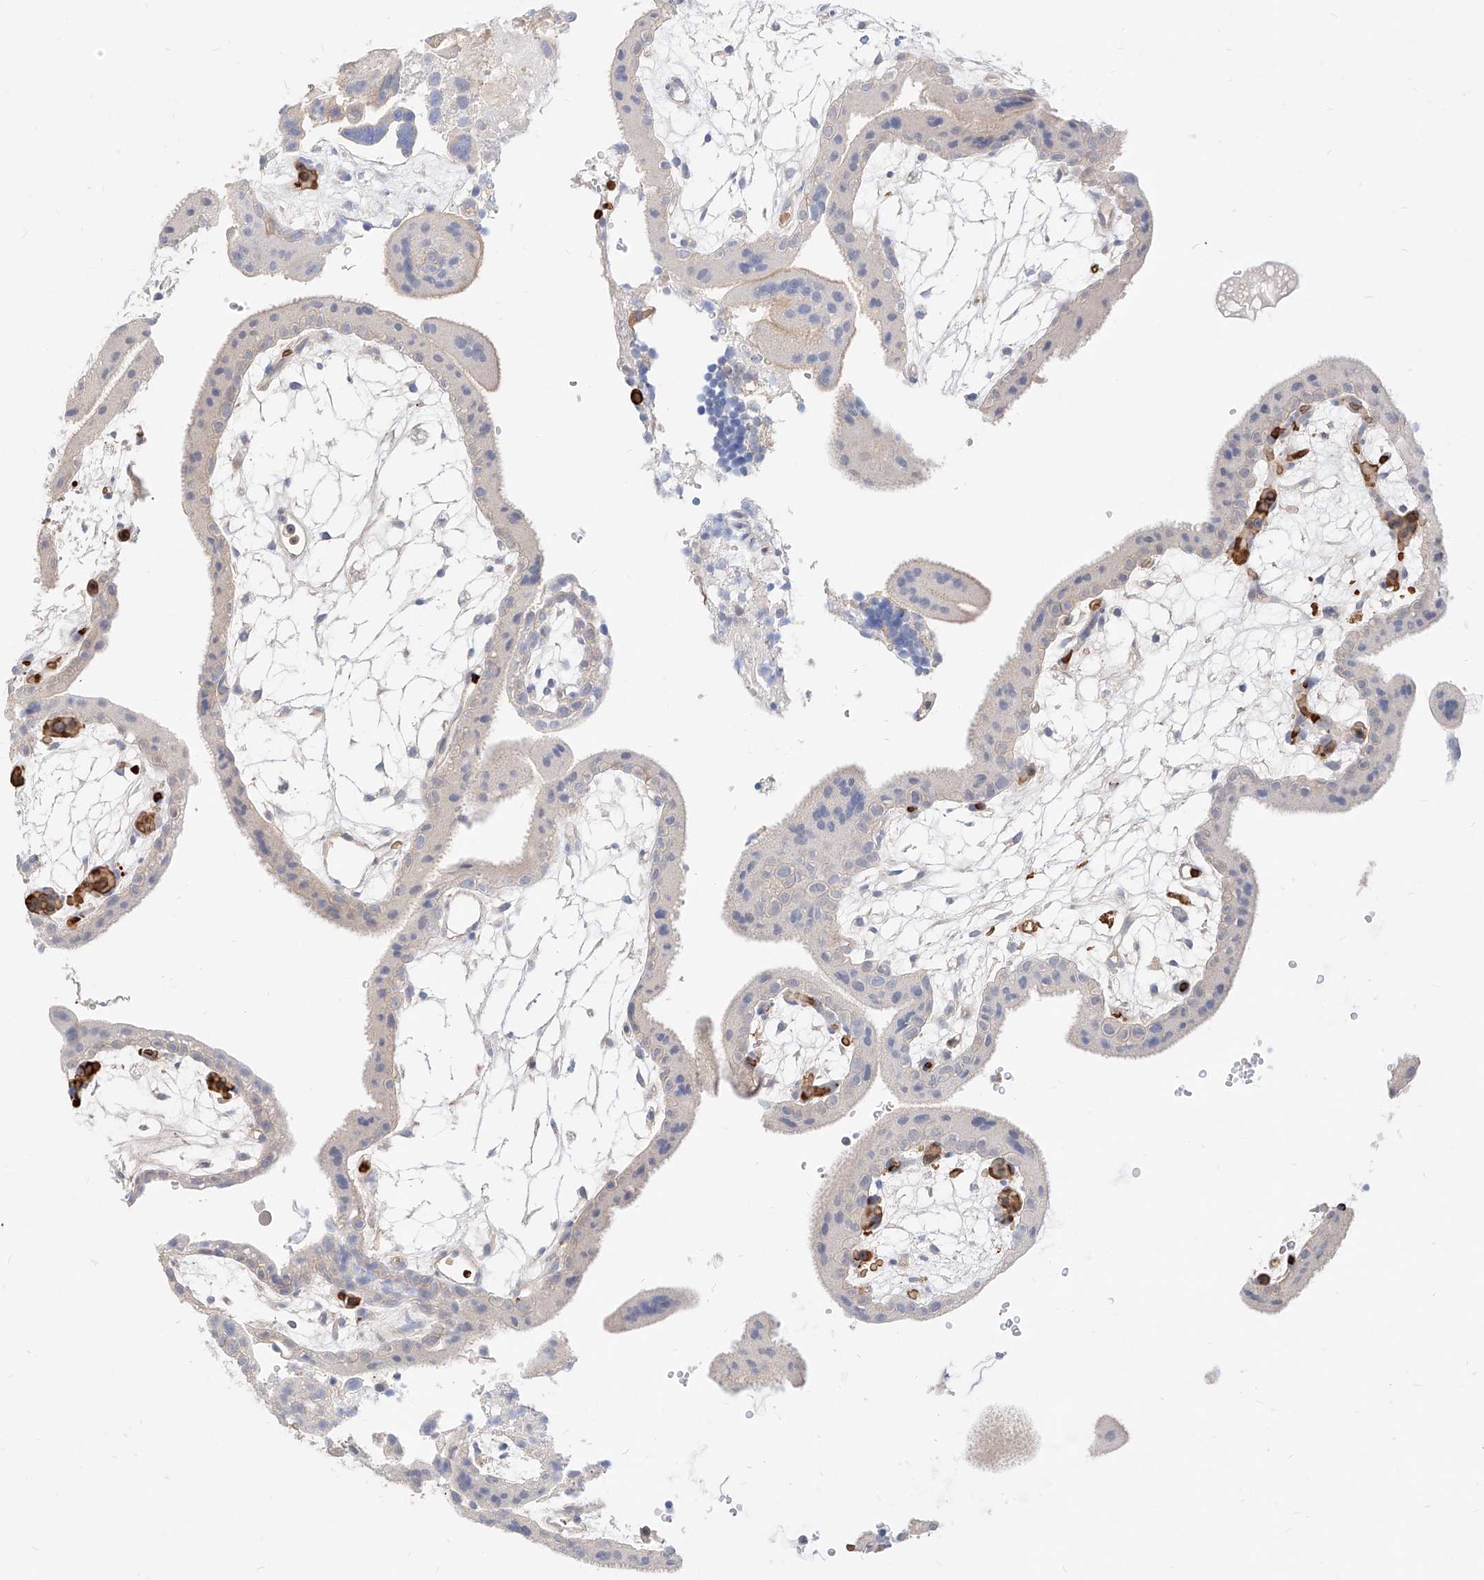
{"staining": {"intensity": "negative", "quantity": "none", "location": "none"}, "tissue": "placenta", "cell_type": "Trophoblastic cells", "image_type": "normal", "snomed": [{"axis": "morphology", "description": "Normal tissue, NOS"}, {"axis": "topography", "description": "Placenta"}], "caption": "Protein analysis of normal placenta displays no significant positivity in trophoblastic cells.", "gene": "TSNAX", "patient": {"sex": "female", "age": 18}}